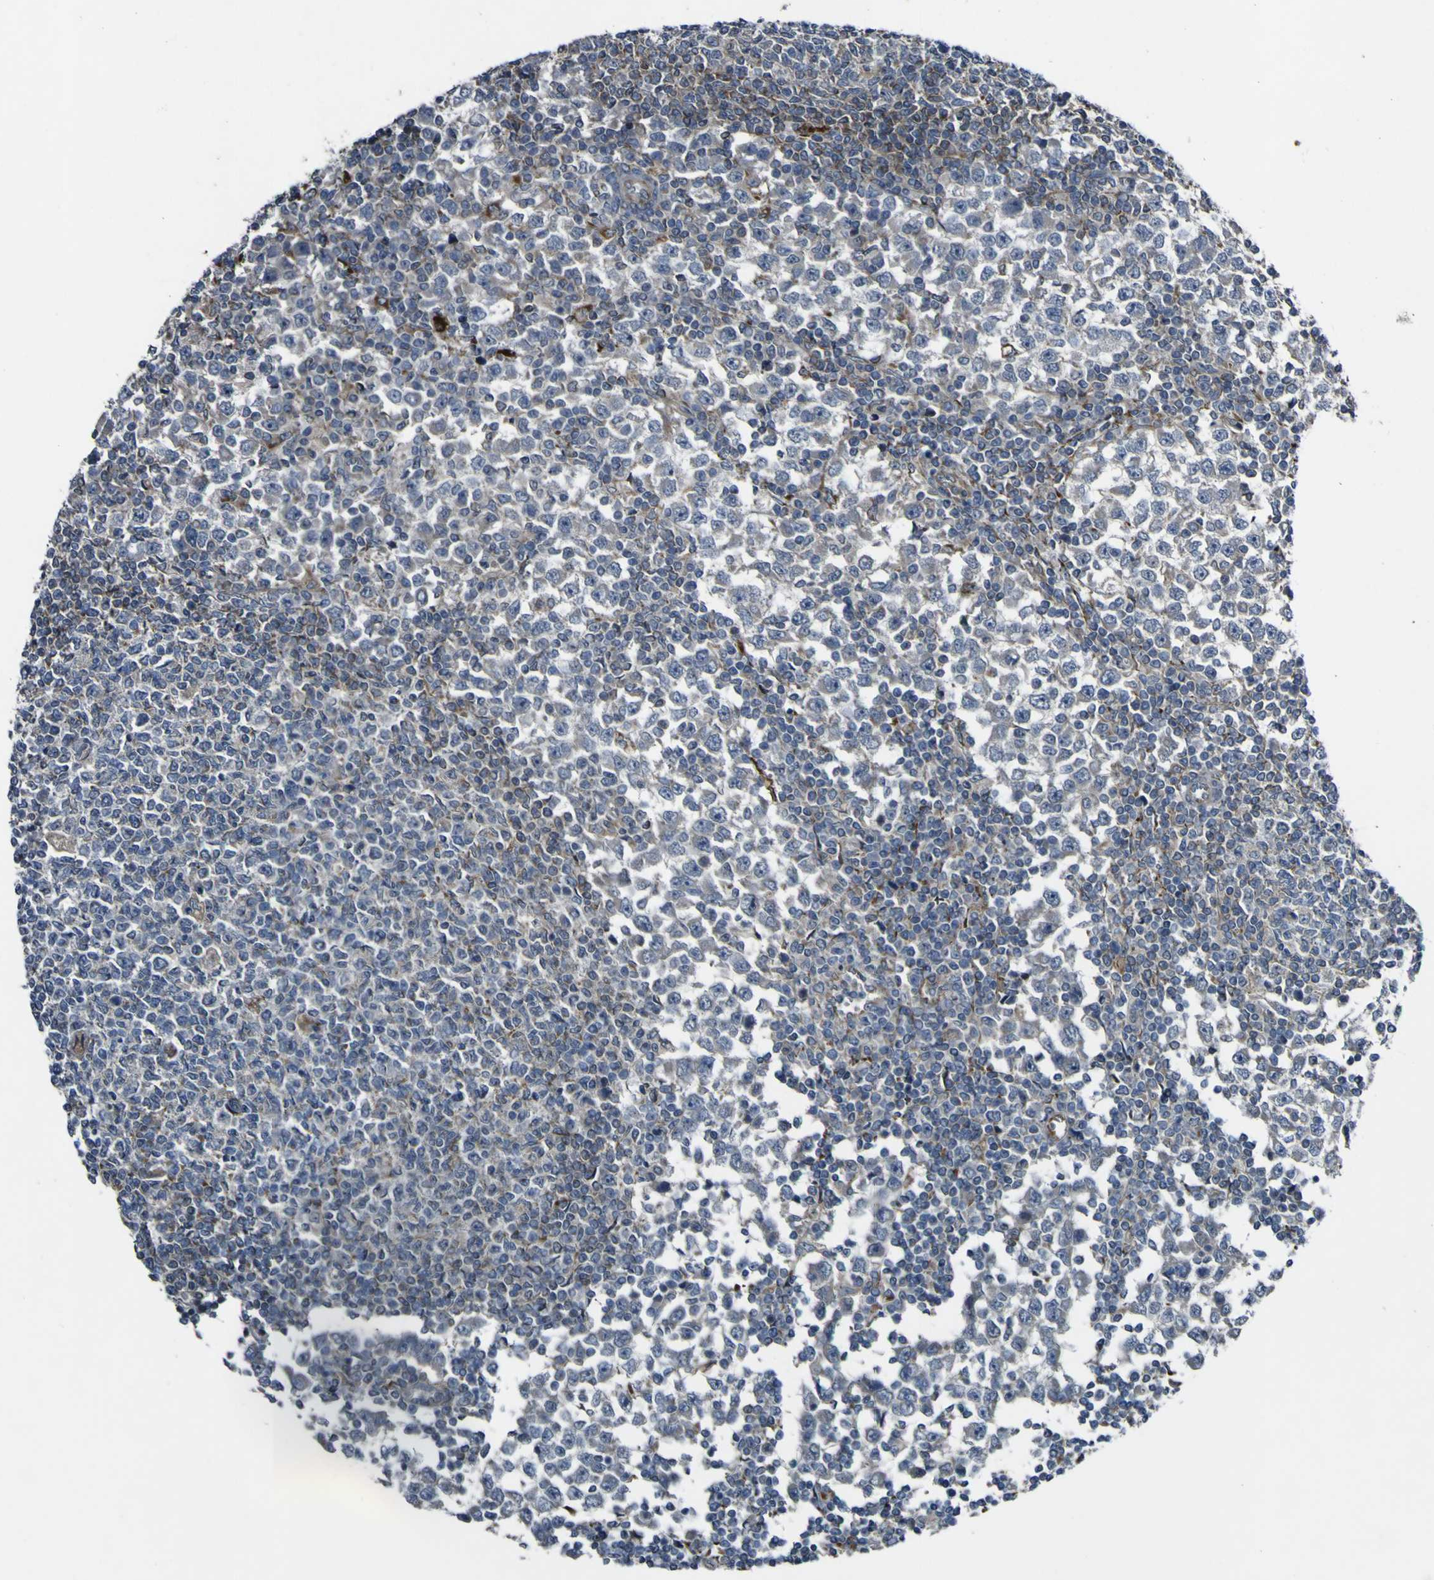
{"staining": {"intensity": "negative", "quantity": "none", "location": "none"}, "tissue": "testis cancer", "cell_type": "Tumor cells", "image_type": "cancer", "snomed": [{"axis": "morphology", "description": "Seminoma, NOS"}, {"axis": "topography", "description": "Testis"}], "caption": "High power microscopy photomicrograph of an immunohistochemistry (IHC) micrograph of testis cancer (seminoma), revealing no significant positivity in tumor cells.", "gene": "GPLD1", "patient": {"sex": "male", "age": 65}}